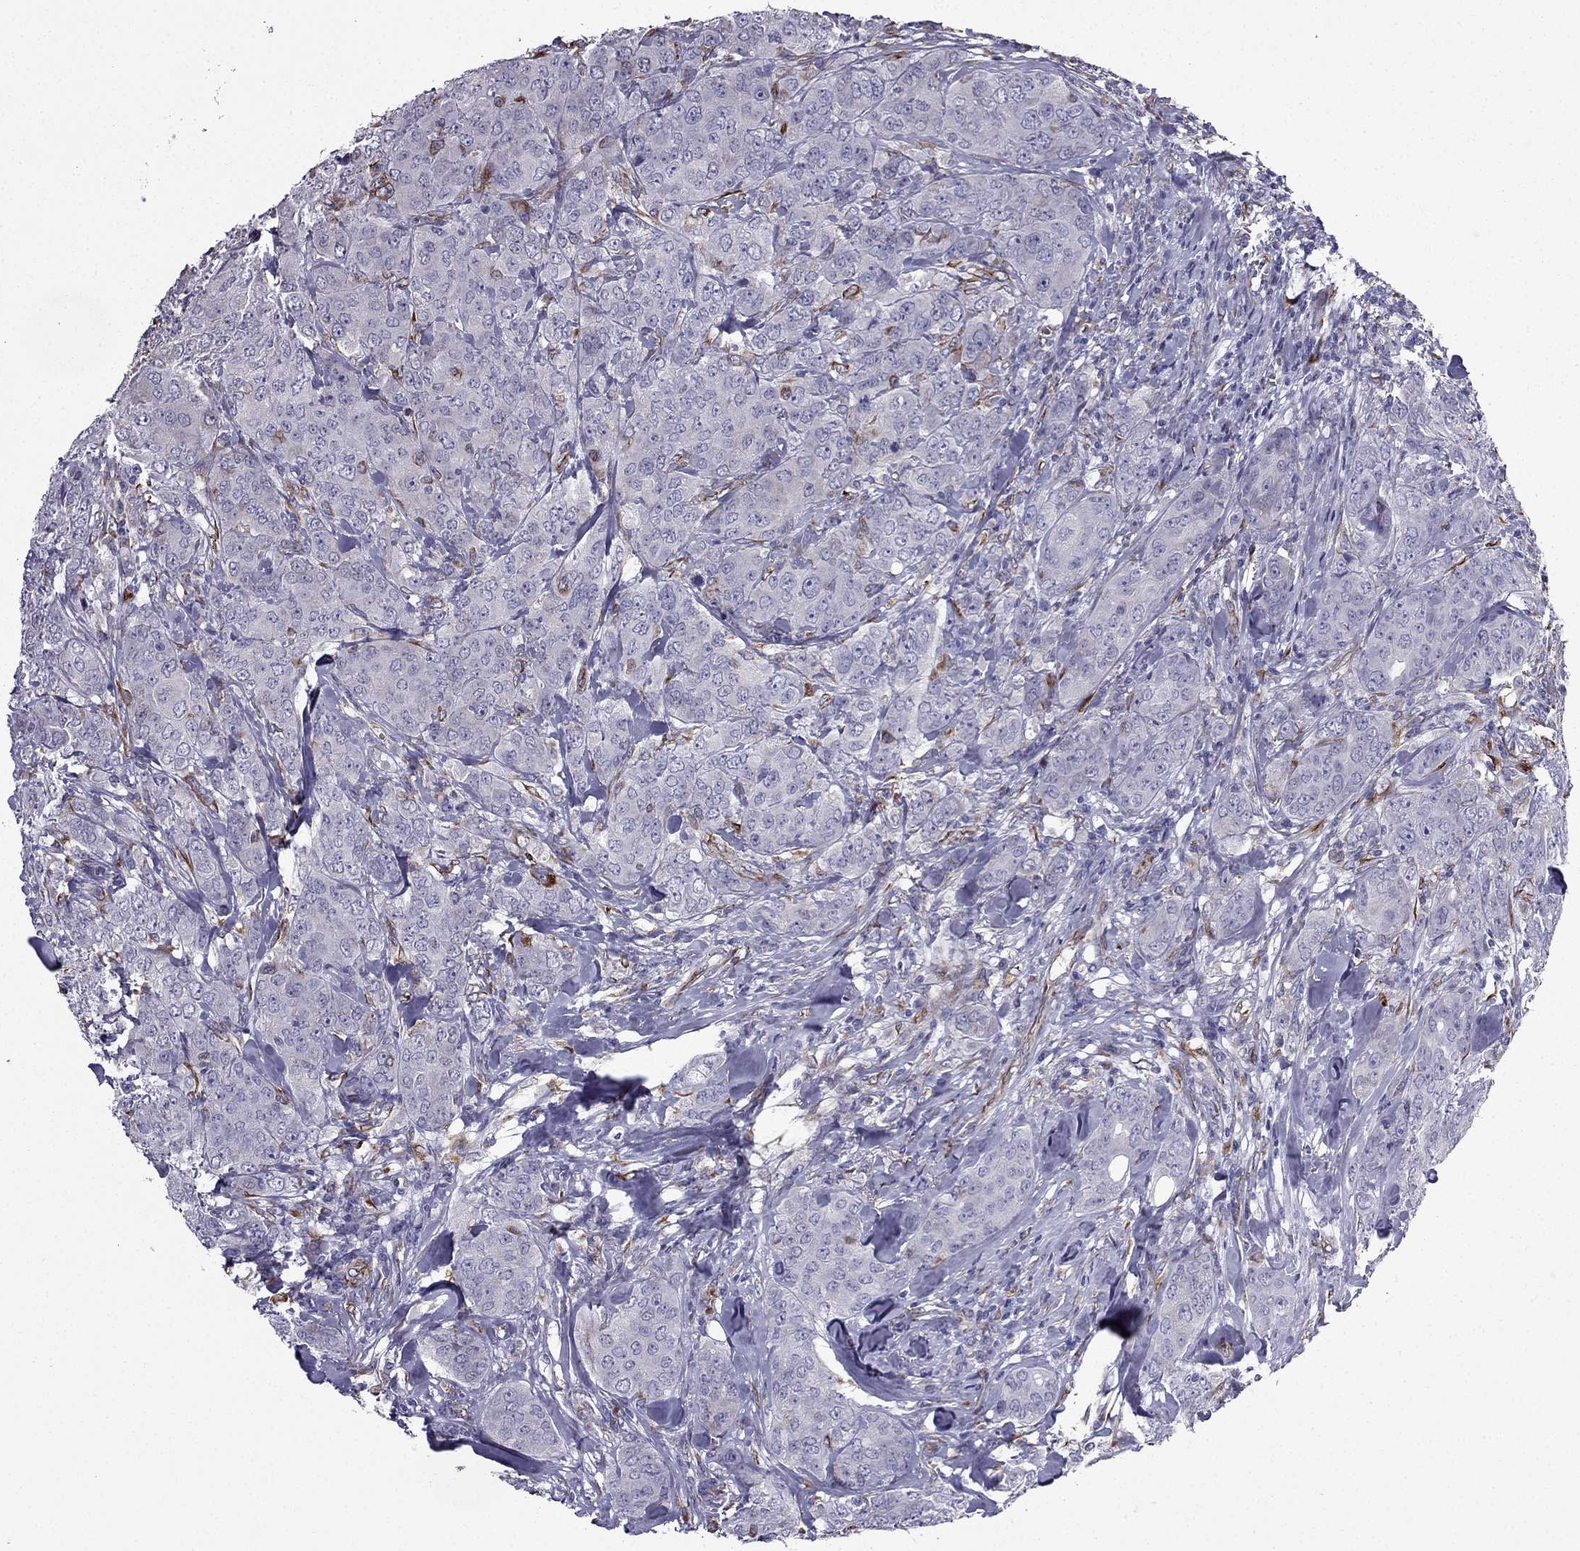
{"staining": {"intensity": "negative", "quantity": "none", "location": "none"}, "tissue": "breast cancer", "cell_type": "Tumor cells", "image_type": "cancer", "snomed": [{"axis": "morphology", "description": "Duct carcinoma"}, {"axis": "topography", "description": "Breast"}], "caption": "High power microscopy micrograph of an immunohistochemistry (IHC) histopathology image of breast intraductal carcinoma, revealing no significant positivity in tumor cells.", "gene": "IKBIP", "patient": {"sex": "female", "age": 43}}